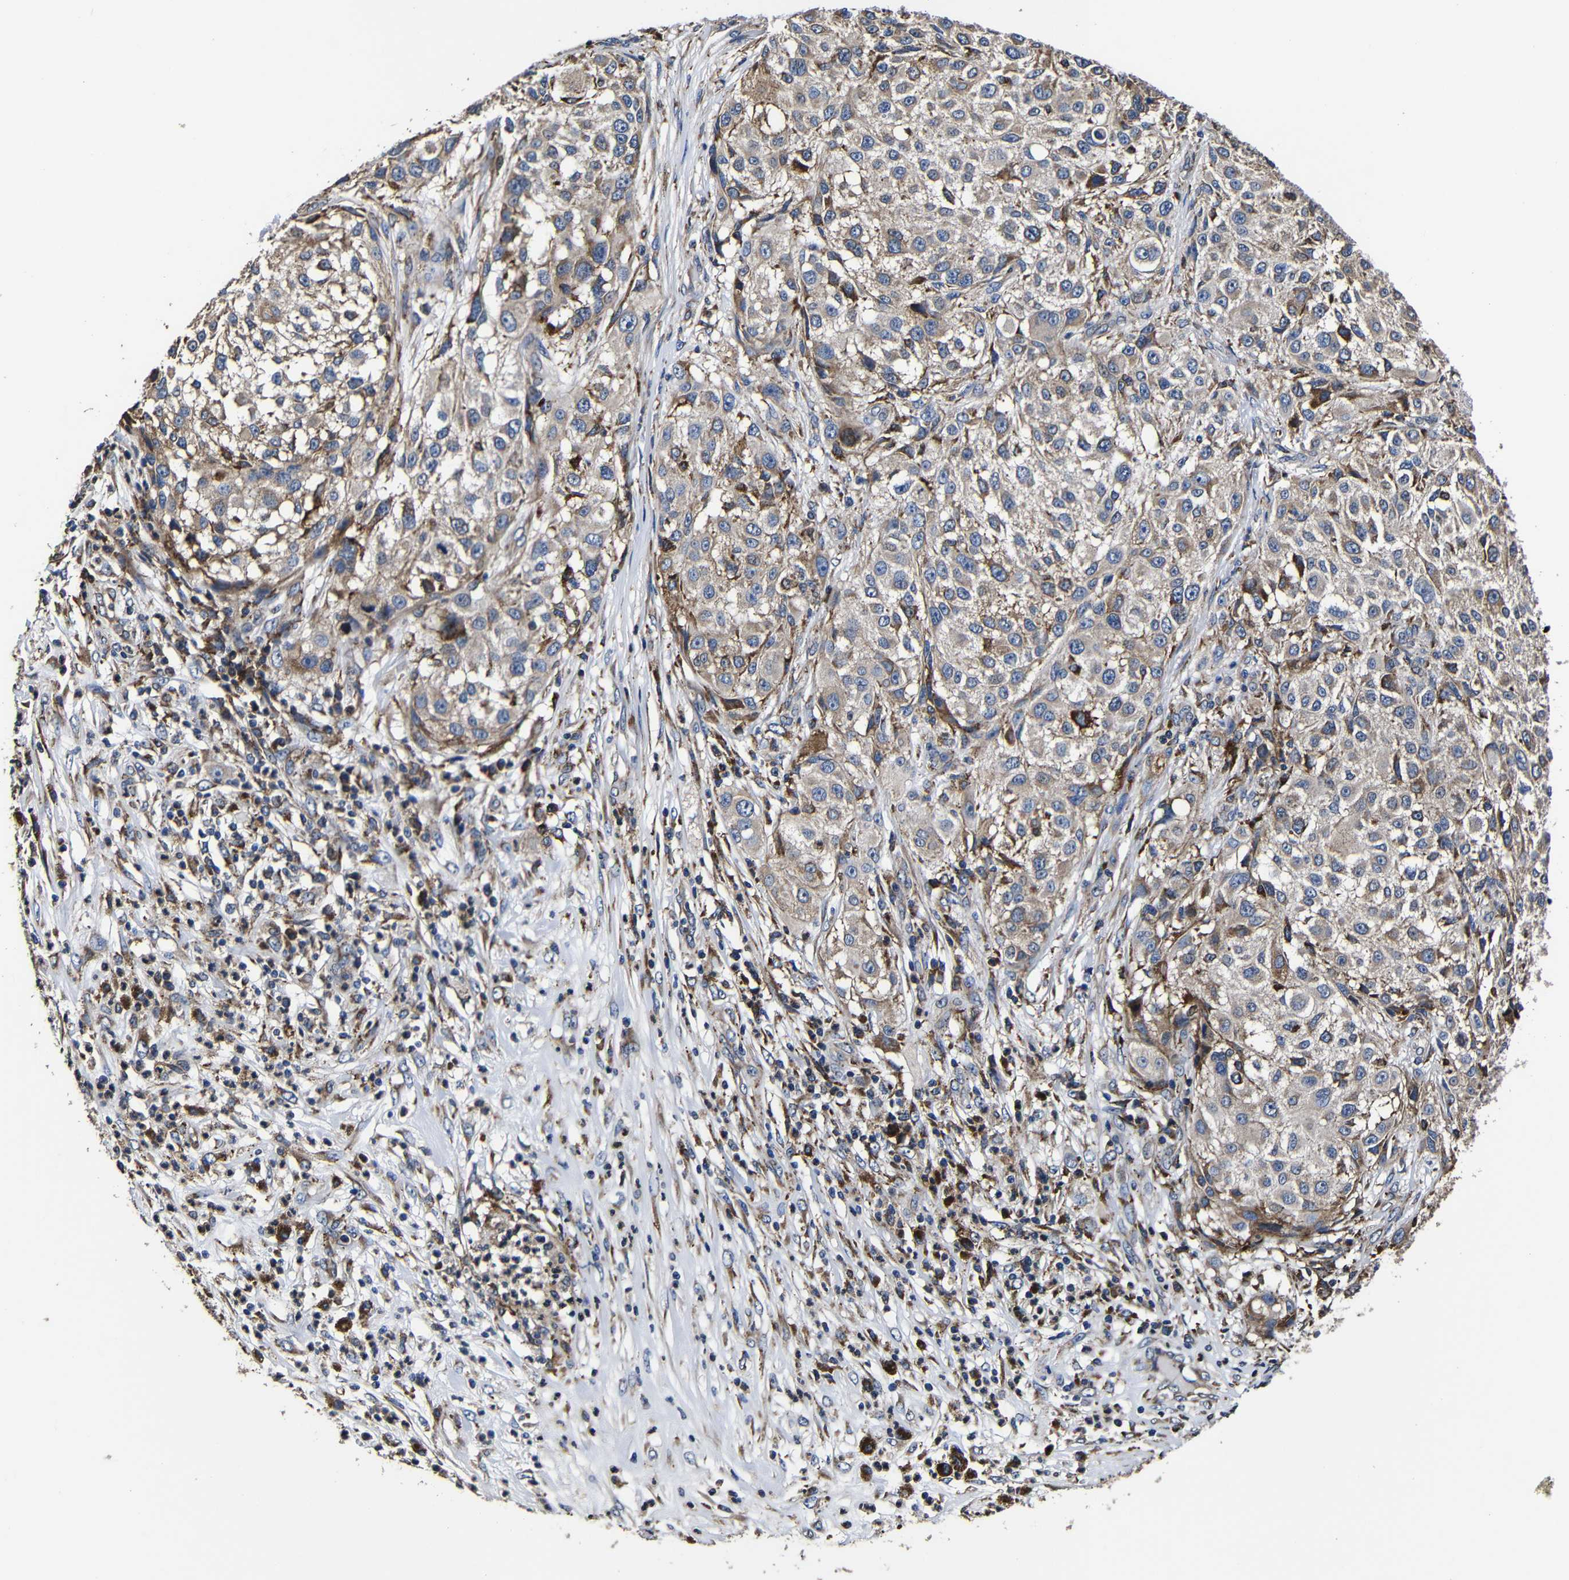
{"staining": {"intensity": "weak", "quantity": ">75%", "location": "cytoplasmic/membranous"}, "tissue": "melanoma", "cell_type": "Tumor cells", "image_type": "cancer", "snomed": [{"axis": "morphology", "description": "Necrosis, NOS"}, {"axis": "morphology", "description": "Malignant melanoma, NOS"}, {"axis": "topography", "description": "Skin"}], "caption": "This is a histology image of immunohistochemistry (IHC) staining of melanoma, which shows weak positivity in the cytoplasmic/membranous of tumor cells.", "gene": "SCN9A", "patient": {"sex": "female", "age": 87}}